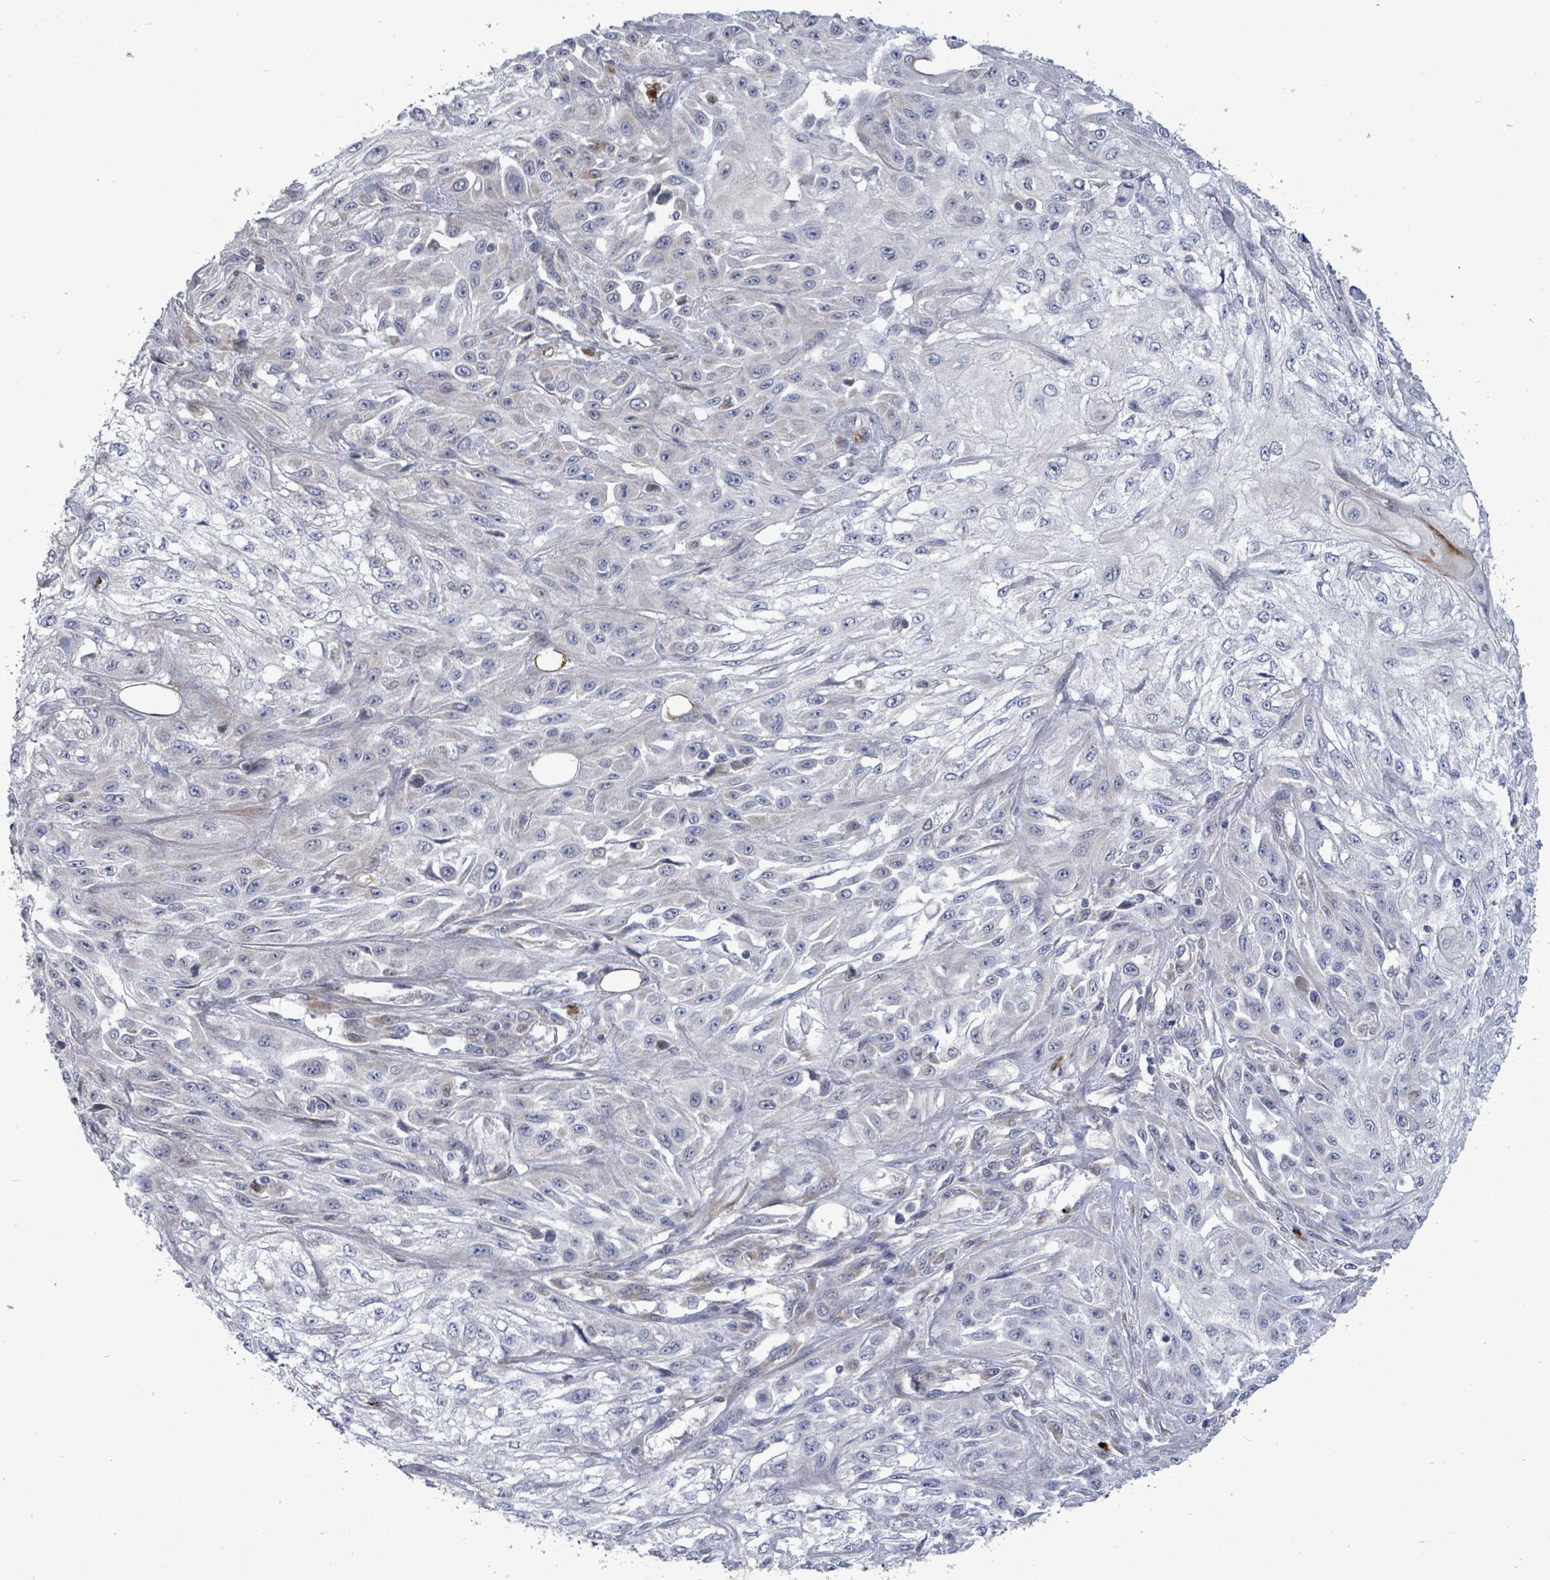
{"staining": {"intensity": "negative", "quantity": "none", "location": "none"}, "tissue": "skin cancer", "cell_type": "Tumor cells", "image_type": "cancer", "snomed": [{"axis": "morphology", "description": "Squamous cell carcinoma, NOS"}, {"axis": "morphology", "description": "Squamous cell carcinoma, metastatic, NOS"}, {"axis": "topography", "description": "Skin"}, {"axis": "topography", "description": "Lymph node"}], "caption": "DAB (3,3'-diaminobenzidine) immunohistochemical staining of human skin cancer (squamous cell carcinoma) reveals no significant expression in tumor cells.", "gene": "SAR1A", "patient": {"sex": "male", "age": 75}}